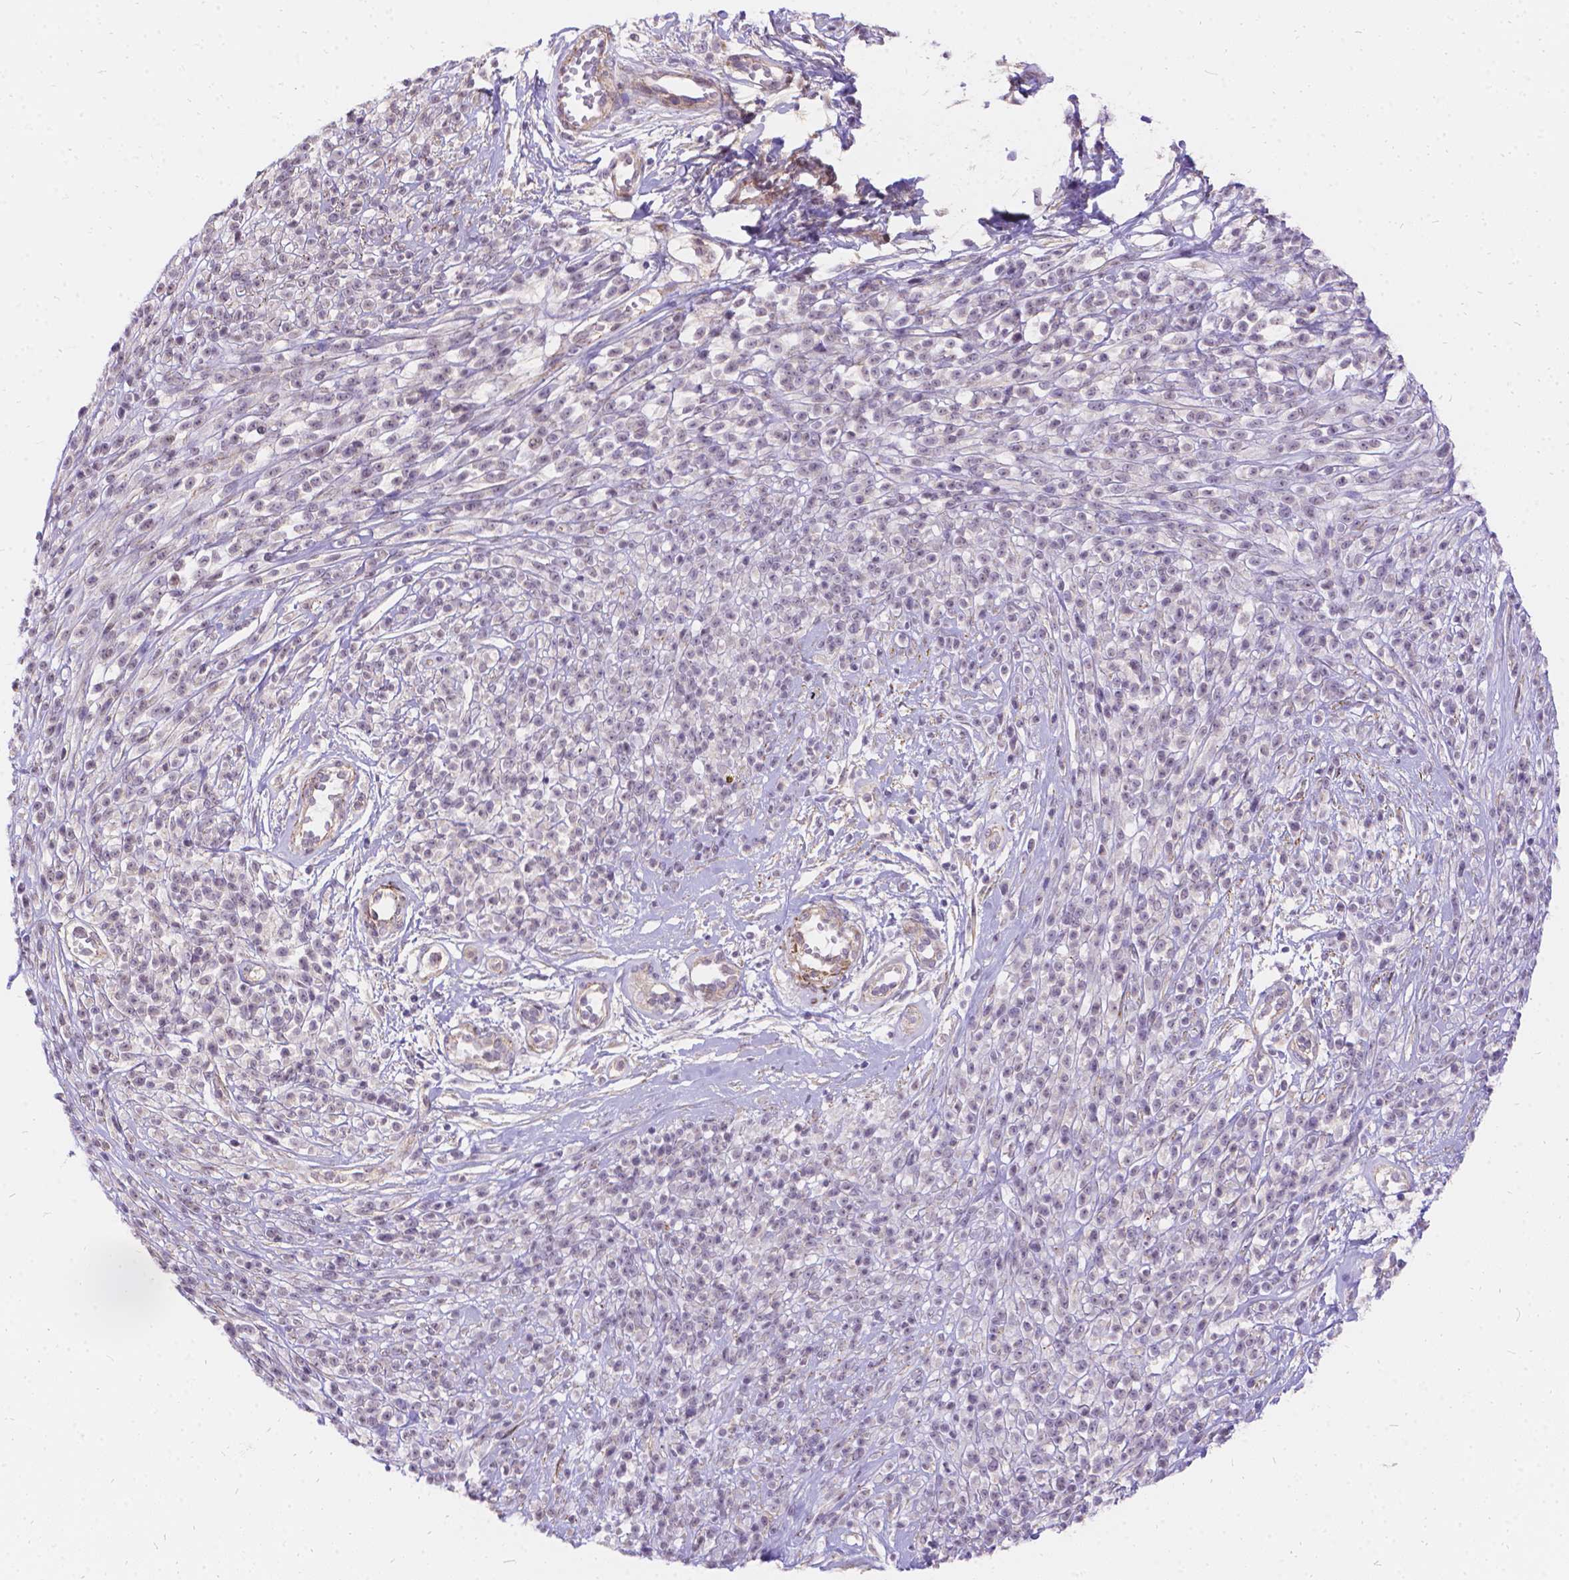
{"staining": {"intensity": "negative", "quantity": "none", "location": "none"}, "tissue": "melanoma", "cell_type": "Tumor cells", "image_type": "cancer", "snomed": [{"axis": "morphology", "description": "Malignant melanoma, NOS"}, {"axis": "topography", "description": "Skin"}, {"axis": "topography", "description": "Skin of trunk"}], "caption": "Tumor cells show no significant expression in malignant melanoma.", "gene": "PALS1", "patient": {"sex": "male", "age": 74}}